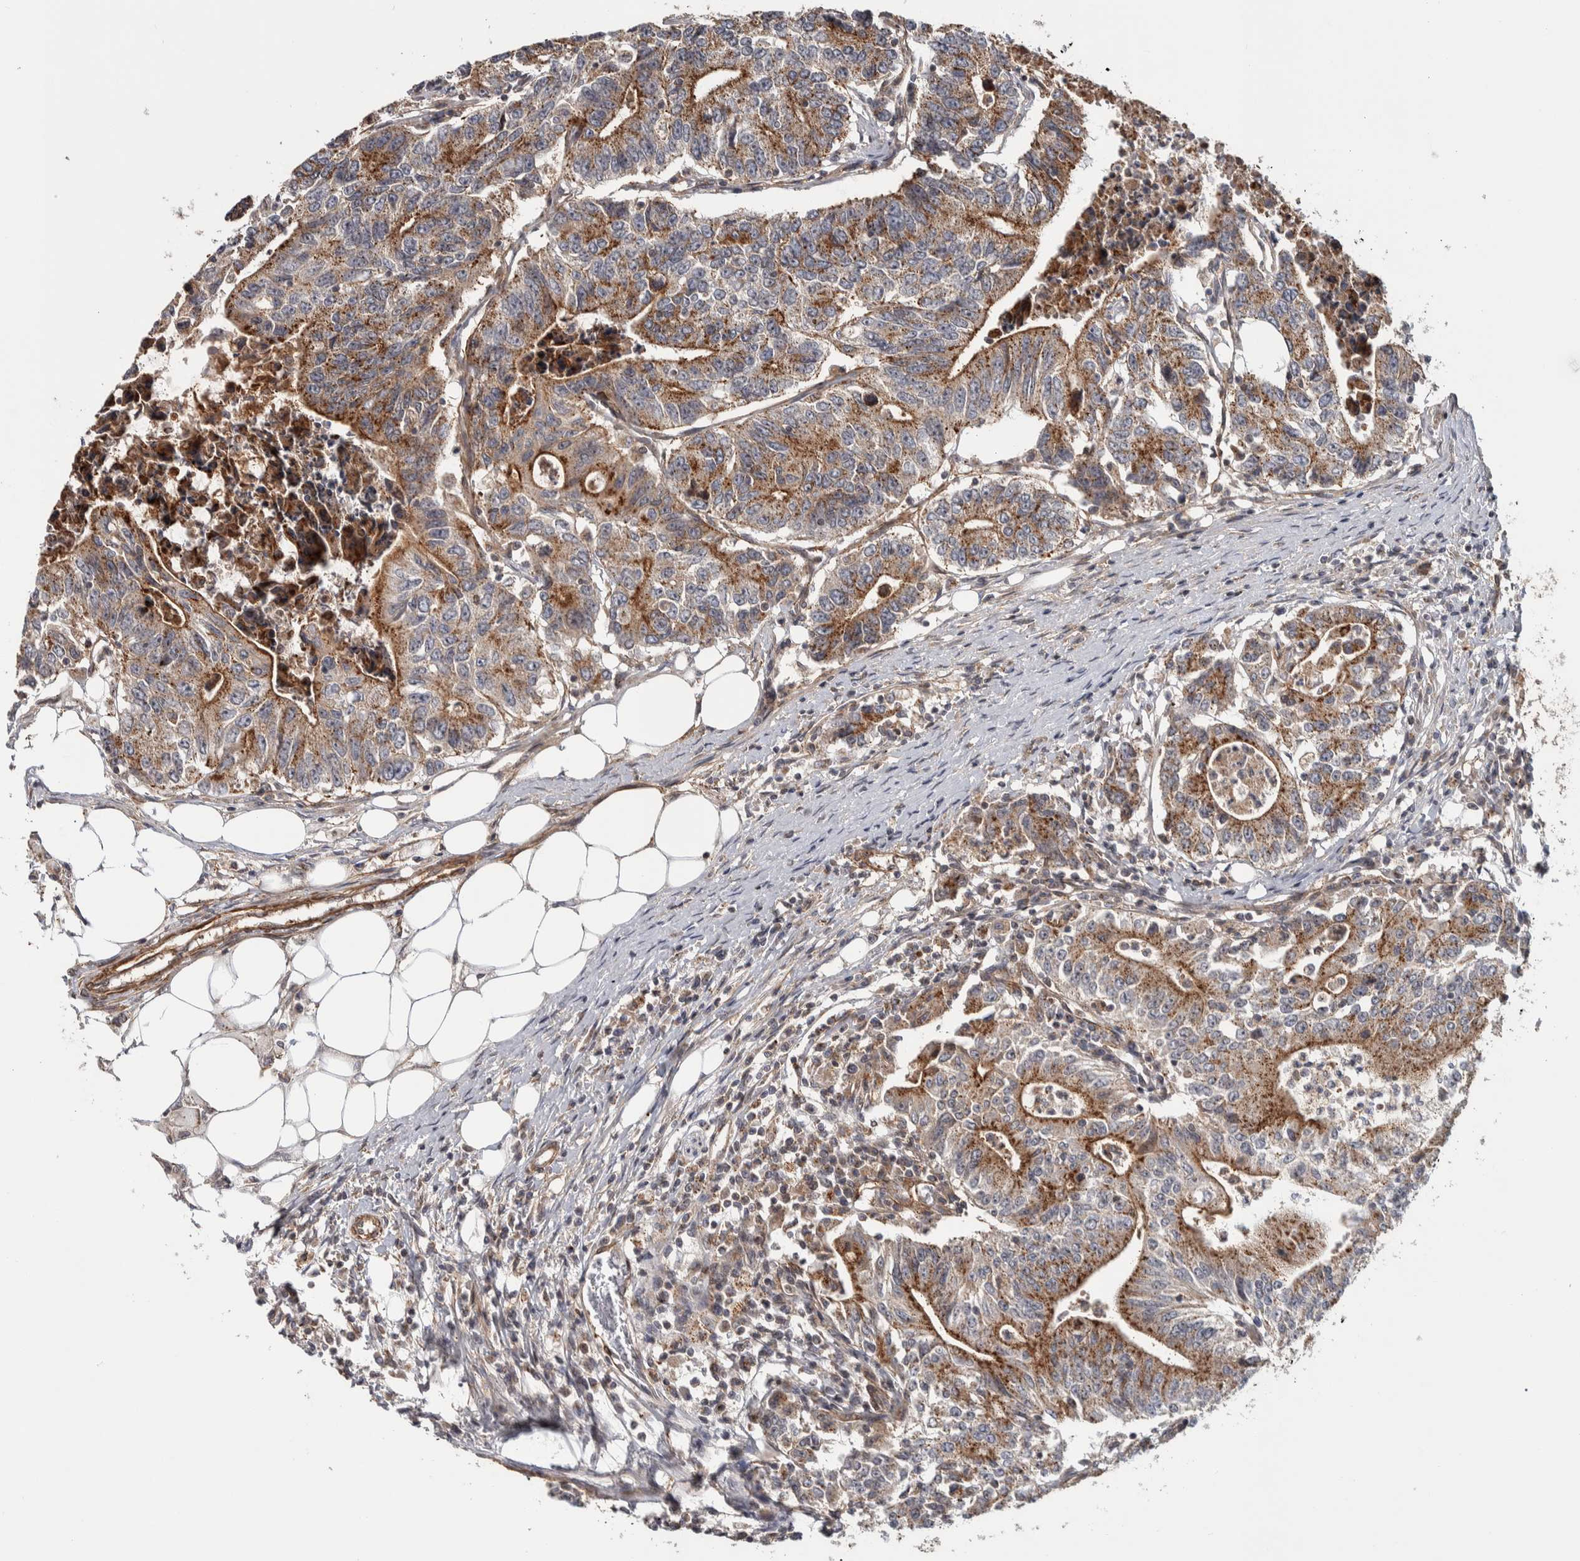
{"staining": {"intensity": "strong", "quantity": "25%-75%", "location": "cytoplasmic/membranous"}, "tissue": "colorectal cancer", "cell_type": "Tumor cells", "image_type": "cancer", "snomed": [{"axis": "morphology", "description": "Adenocarcinoma, NOS"}, {"axis": "topography", "description": "Colon"}], "caption": "A high-resolution micrograph shows IHC staining of colorectal cancer (adenocarcinoma), which demonstrates strong cytoplasmic/membranous staining in approximately 25%-75% of tumor cells.", "gene": "CHMP4C", "patient": {"sex": "female", "age": 77}}